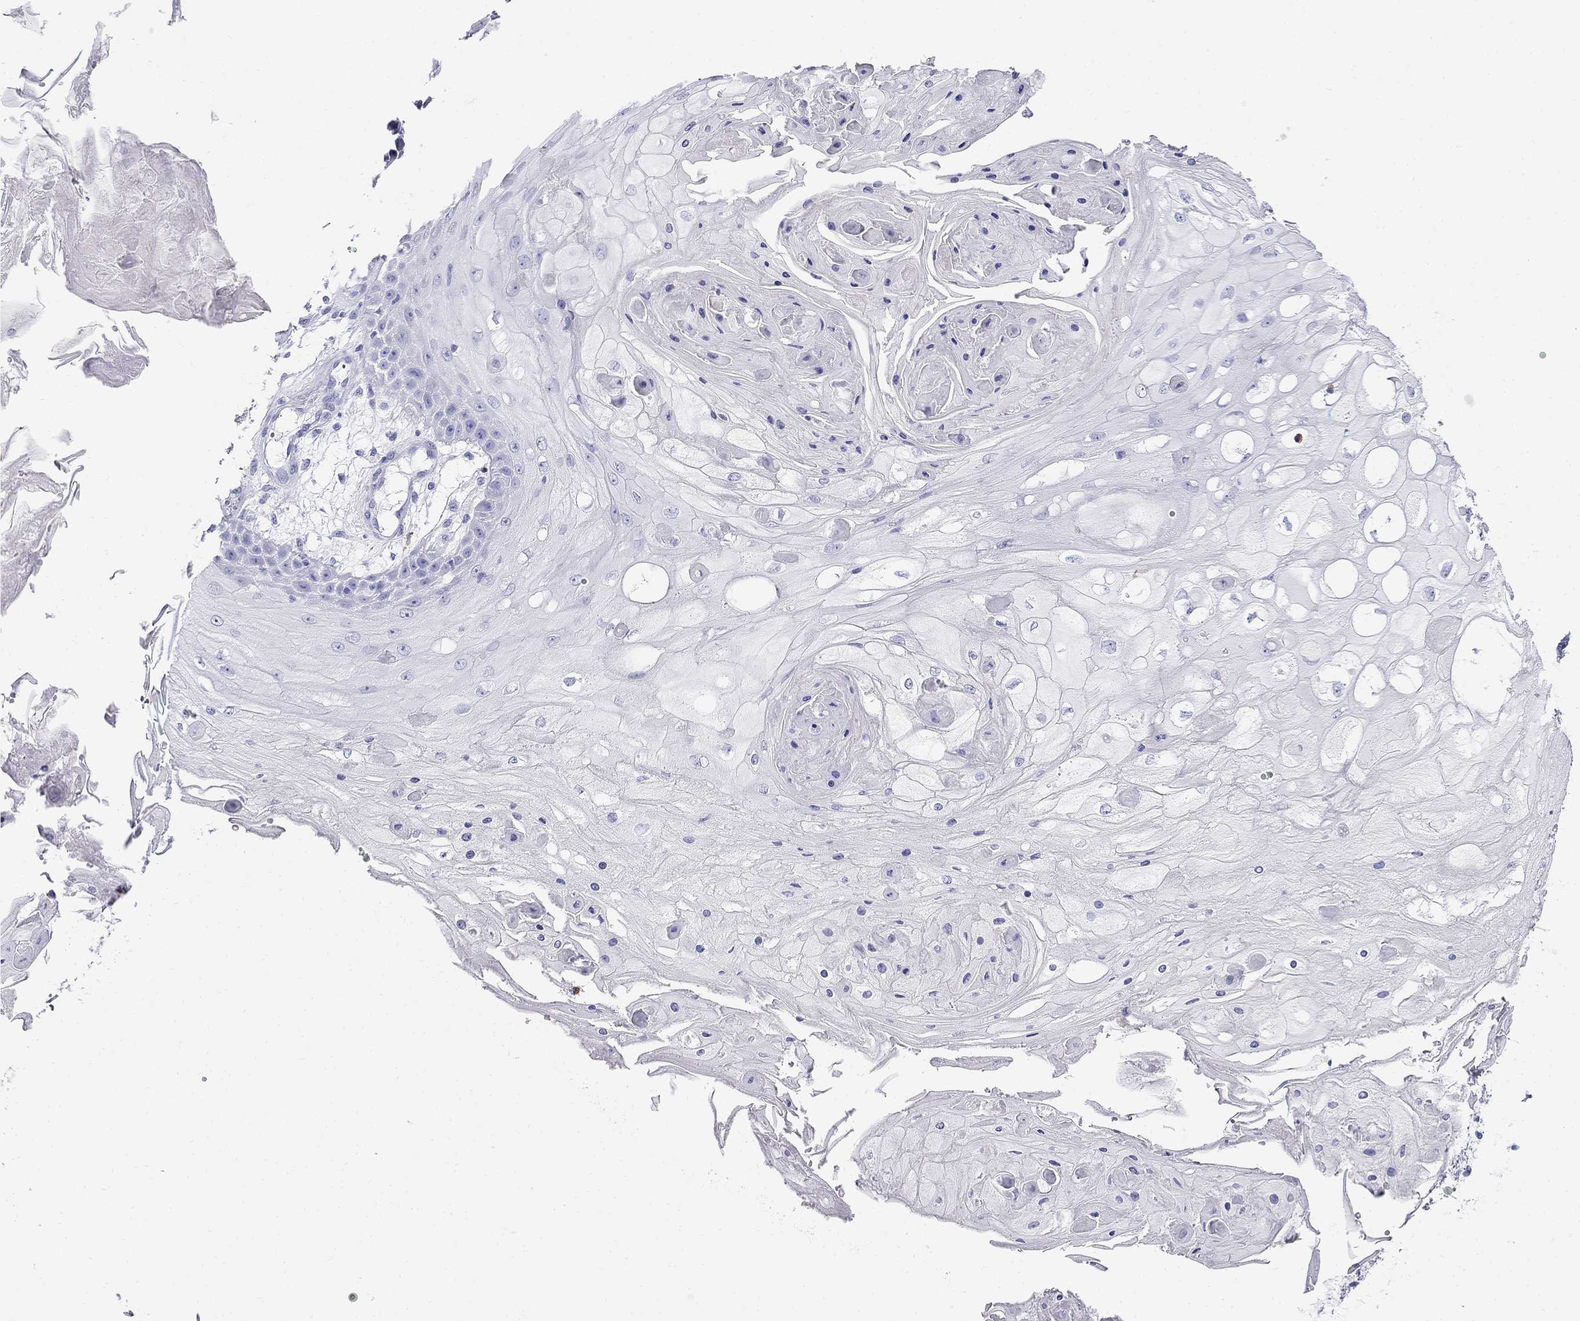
{"staining": {"intensity": "negative", "quantity": "none", "location": "none"}, "tissue": "skin cancer", "cell_type": "Tumor cells", "image_type": "cancer", "snomed": [{"axis": "morphology", "description": "Squamous cell carcinoma, NOS"}, {"axis": "topography", "description": "Skin"}], "caption": "Tumor cells show no significant protein staining in squamous cell carcinoma (skin).", "gene": "PPP1R36", "patient": {"sex": "male", "age": 70}}